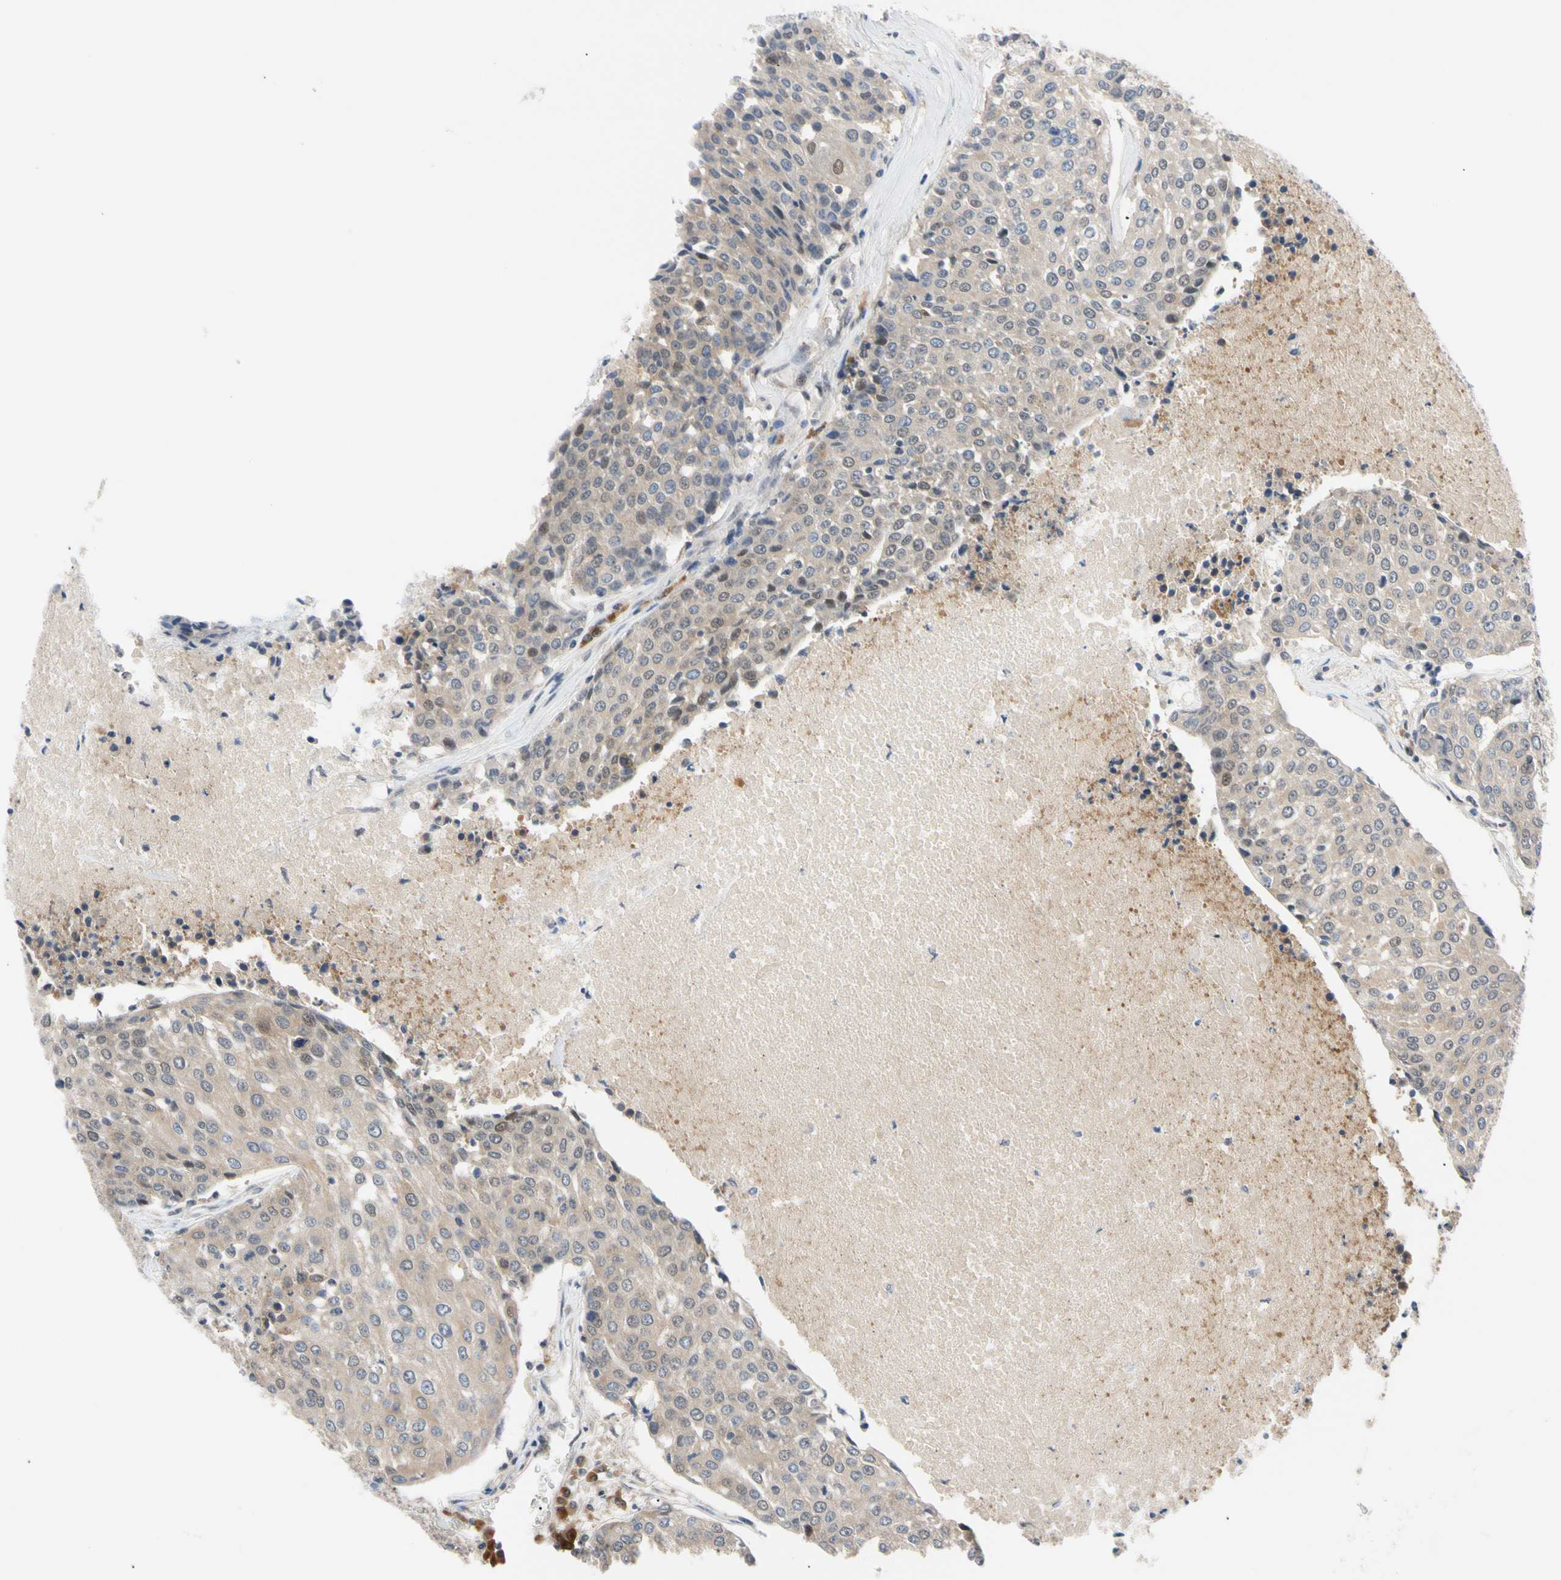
{"staining": {"intensity": "weak", "quantity": "25%-75%", "location": "cytoplasmic/membranous"}, "tissue": "urothelial cancer", "cell_type": "Tumor cells", "image_type": "cancer", "snomed": [{"axis": "morphology", "description": "Urothelial carcinoma, High grade"}, {"axis": "topography", "description": "Urinary bladder"}], "caption": "An image of urothelial cancer stained for a protein exhibits weak cytoplasmic/membranous brown staining in tumor cells. (IHC, brightfield microscopy, high magnification).", "gene": "SEC23B", "patient": {"sex": "female", "age": 85}}